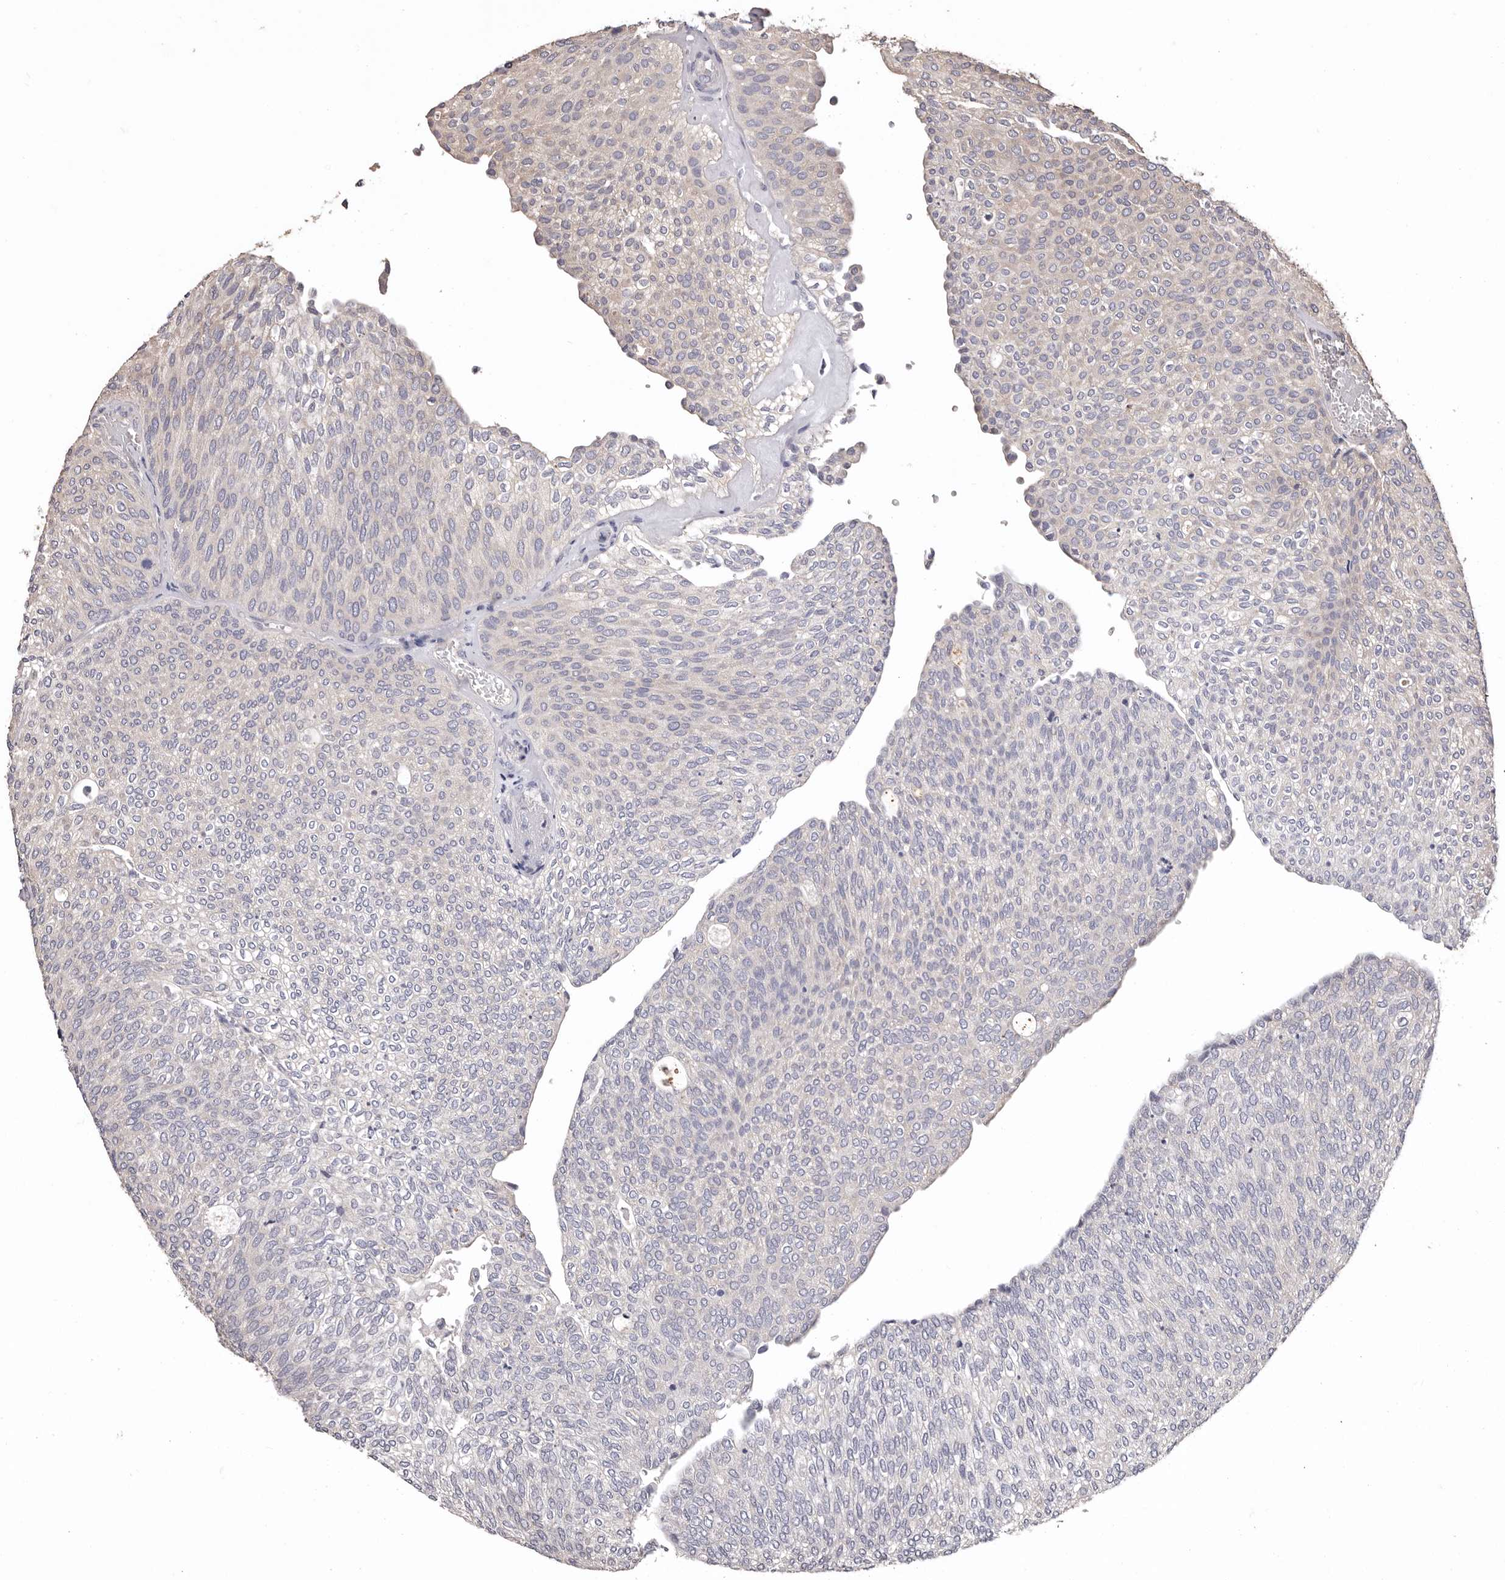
{"staining": {"intensity": "negative", "quantity": "none", "location": "none"}, "tissue": "urothelial cancer", "cell_type": "Tumor cells", "image_type": "cancer", "snomed": [{"axis": "morphology", "description": "Urothelial carcinoma, Low grade"}, {"axis": "topography", "description": "Urinary bladder"}], "caption": "High magnification brightfield microscopy of urothelial carcinoma (low-grade) stained with DAB (brown) and counterstained with hematoxylin (blue): tumor cells show no significant expression.", "gene": "ETNK1", "patient": {"sex": "female", "age": 79}}